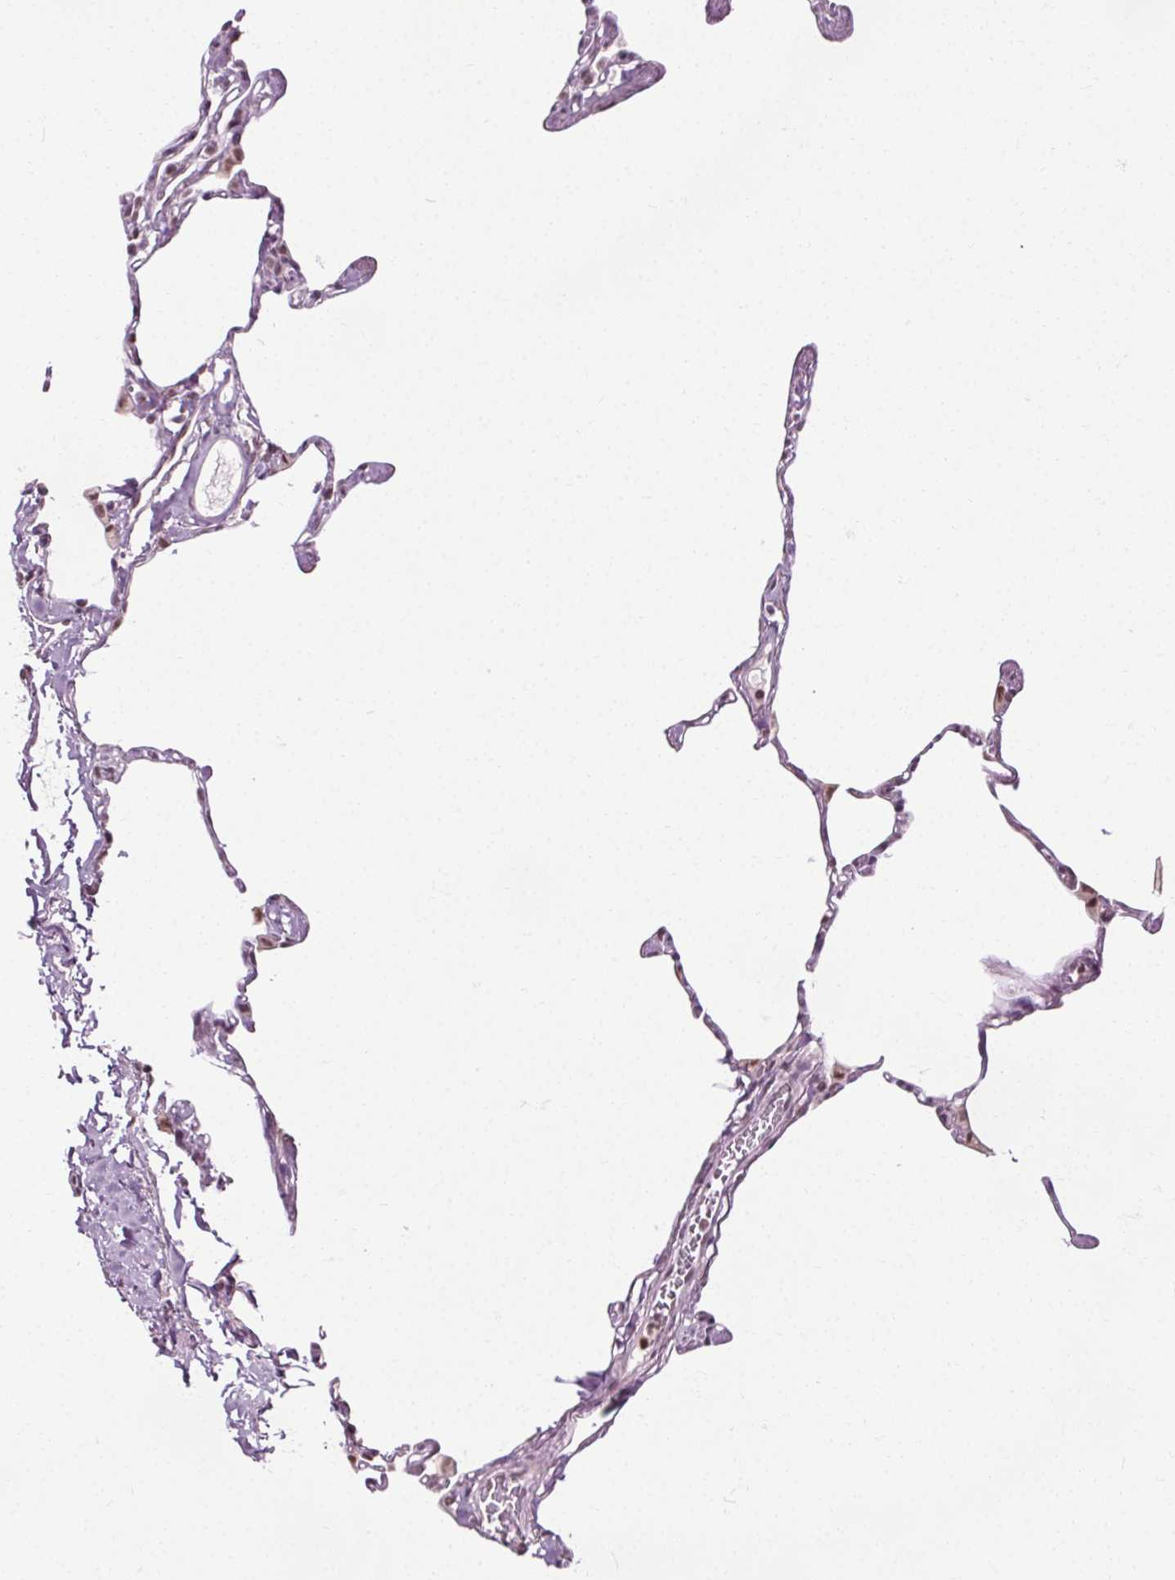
{"staining": {"intensity": "negative", "quantity": "none", "location": "none"}, "tissue": "lung", "cell_type": "Alveolar cells", "image_type": "normal", "snomed": [{"axis": "morphology", "description": "Normal tissue, NOS"}, {"axis": "topography", "description": "Lung"}], "caption": "This is an immunohistochemistry (IHC) photomicrograph of unremarkable lung. There is no staining in alveolar cells.", "gene": "CEBPA", "patient": {"sex": "male", "age": 65}}